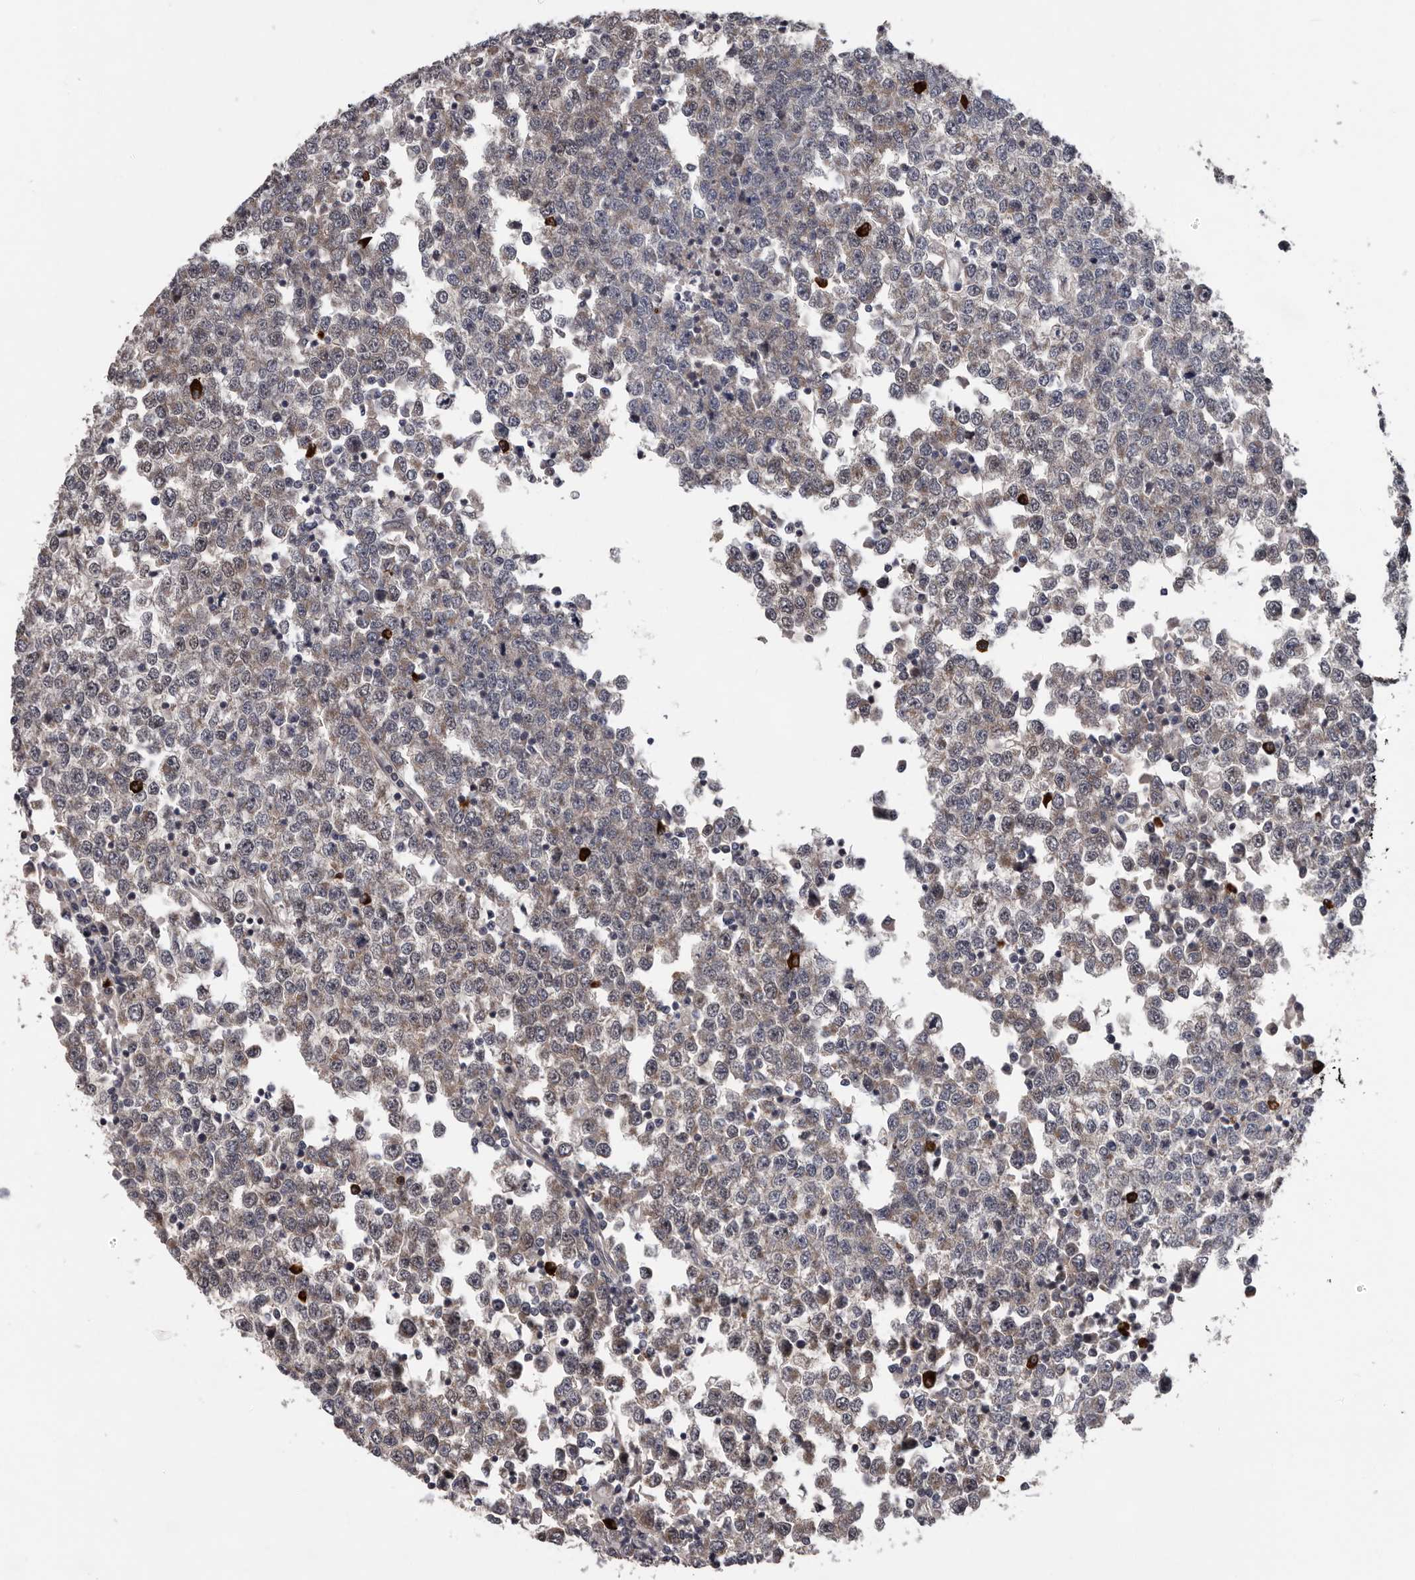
{"staining": {"intensity": "moderate", "quantity": ">75%", "location": "cytoplasmic/membranous"}, "tissue": "testis cancer", "cell_type": "Tumor cells", "image_type": "cancer", "snomed": [{"axis": "morphology", "description": "Seminoma, NOS"}, {"axis": "topography", "description": "Testis"}], "caption": "Immunohistochemical staining of testis cancer shows medium levels of moderate cytoplasmic/membranous staining in about >75% of tumor cells.", "gene": "MED8", "patient": {"sex": "male", "age": 65}}